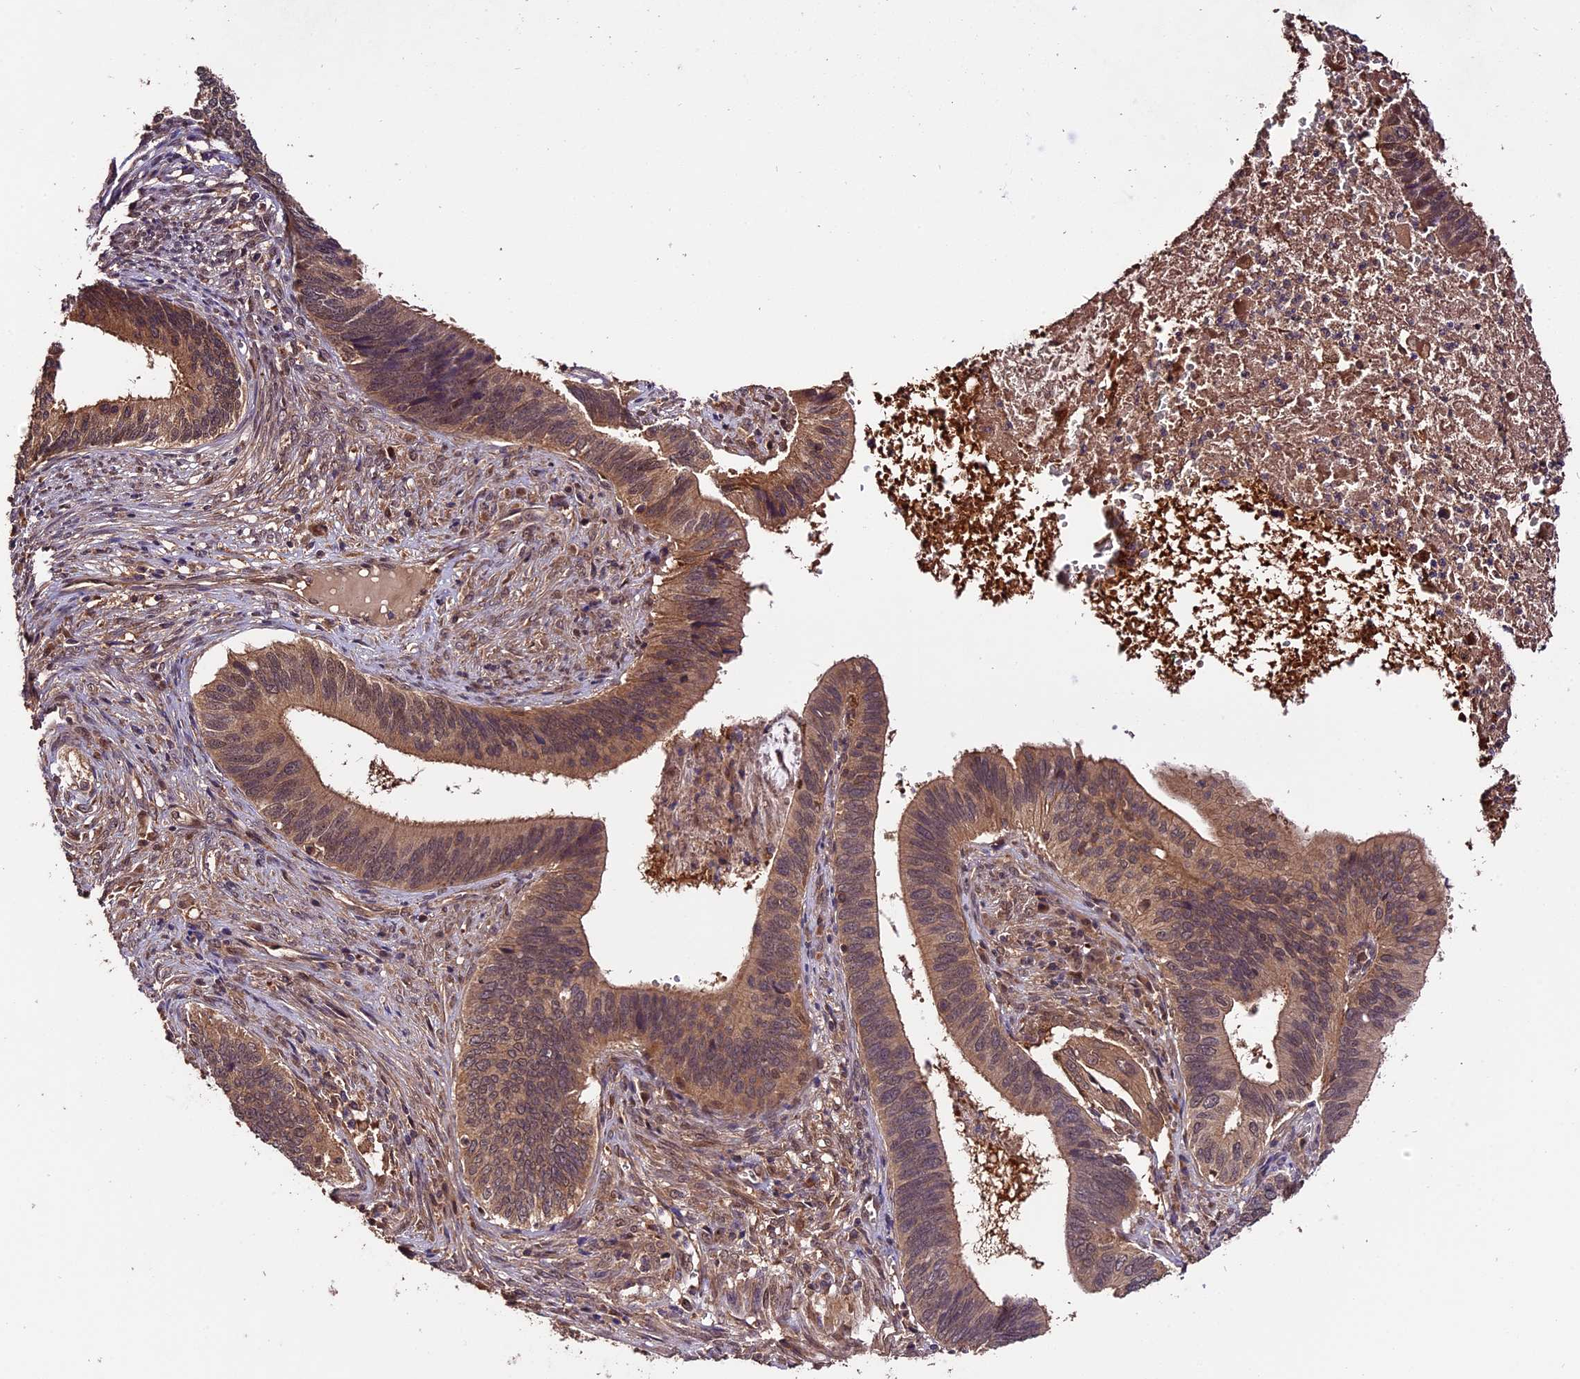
{"staining": {"intensity": "moderate", "quantity": ">75%", "location": "cytoplasmic/membranous,nuclear"}, "tissue": "cervical cancer", "cell_type": "Tumor cells", "image_type": "cancer", "snomed": [{"axis": "morphology", "description": "Adenocarcinoma, NOS"}, {"axis": "topography", "description": "Cervix"}], "caption": "A micrograph of human cervical cancer (adenocarcinoma) stained for a protein displays moderate cytoplasmic/membranous and nuclear brown staining in tumor cells. The protein of interest is stained brown, and the nuclei are stained in blue (DAB (3,3'-diaminobenzidine) IHC with brightfield microscopy, high magnification).", "gene": "TRMT1", "patient": {"sex": "female", "age": 42}}